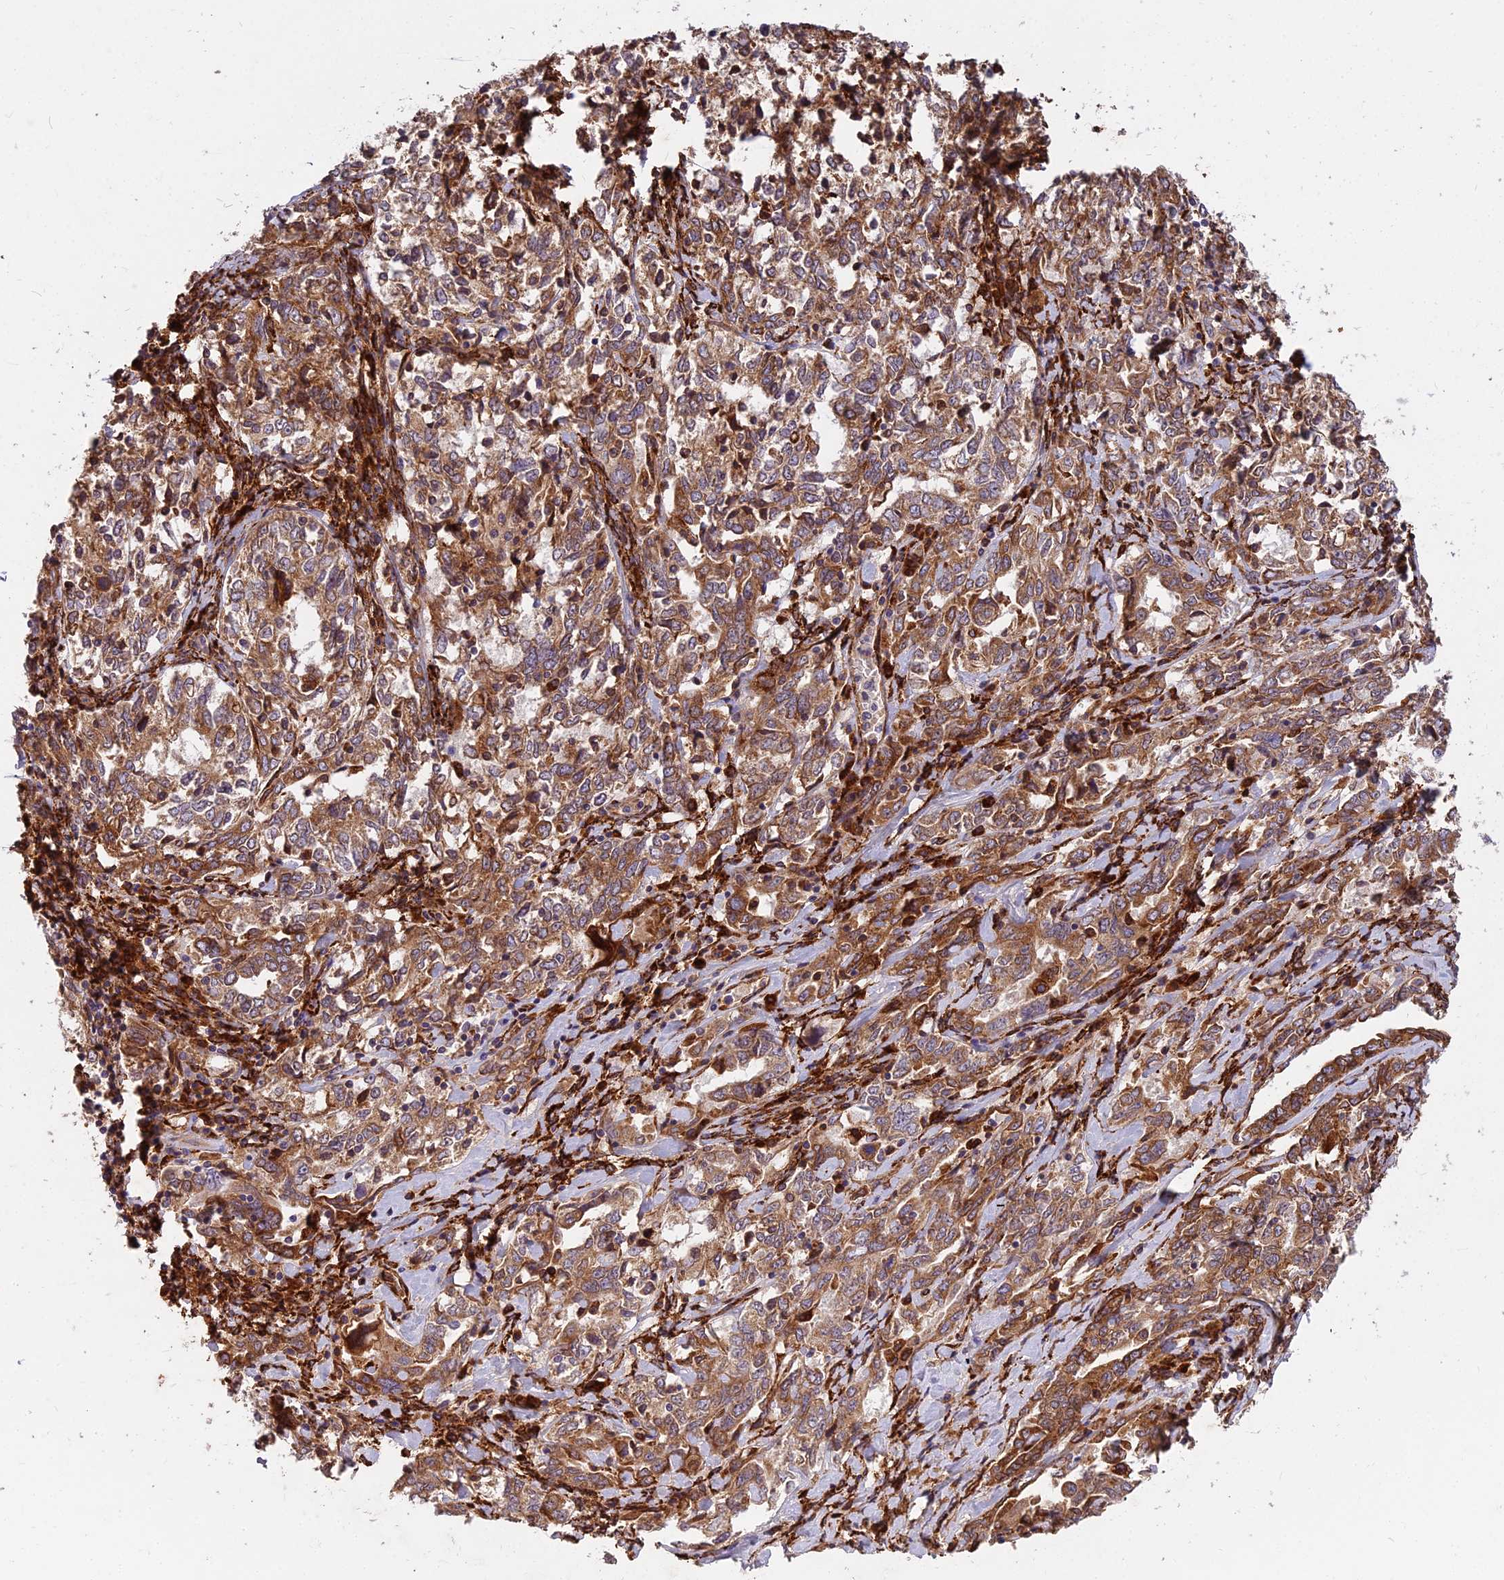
{"staining": {"intensity": "moderate", "quantity": ">75%", "location": "cytoplasmic/membranous"}, "tissue": "ovarian cancer", "cell_type": "Tumor cells", "image_type": "cancer", "snomed": [{"axis": "morphology", "description": "Carcinoma, endometroid"}, {"axis": "topography", "description": "Ovary"}], "caption": "Moderate cytoplasmic/membranous protein positivity is appreciated in about >75% of tumor cells in ovarian cancer (endometroid carcinoma).", "gene": "NDUFAF7", "patient": {"sex": "female", "age": 62}}